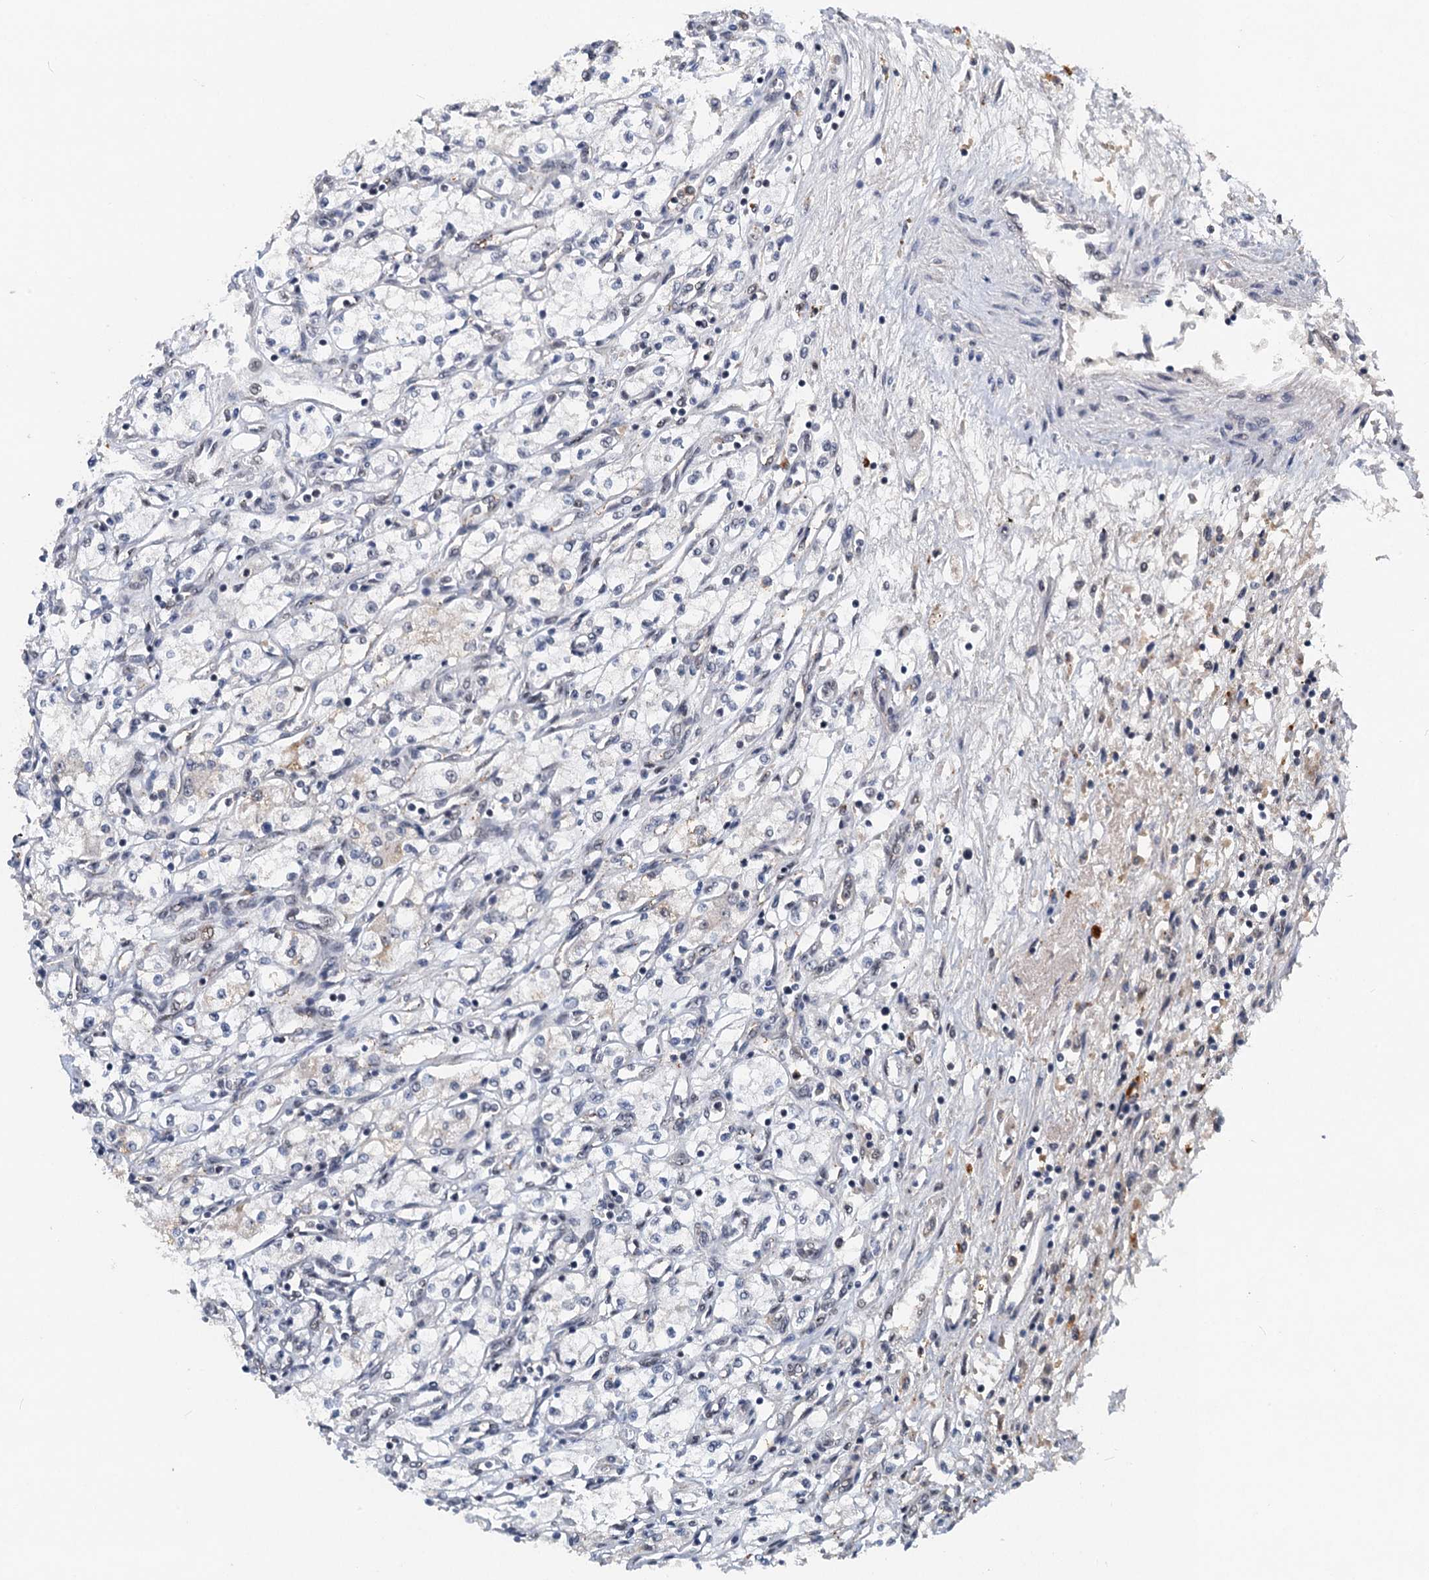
{"staining": {"intensity": "negative", "quantity": "none", "location": "none"}, "tissue": "renal cancer", "cell_type": "Tumor cells", "image_type": "cancer", "snomed": [{"axis": "morphology", "description": "Adenocarcinoma, NOS"}, {"axis": "topography", "description": "Kidney"}], "caption": "A high-resolution histopathology image shows immunohistochemistry (IHC) staining of renal adenocarcinoma, which demonstrates no significant positivity in tumor cells. (DAB (3,3'-diaminobenzidine) immunohistochemistry (IHC) with hematoxylin counter stain).", "gene": "CSTF3", "patient": {"sex": "male", "age": 59}}